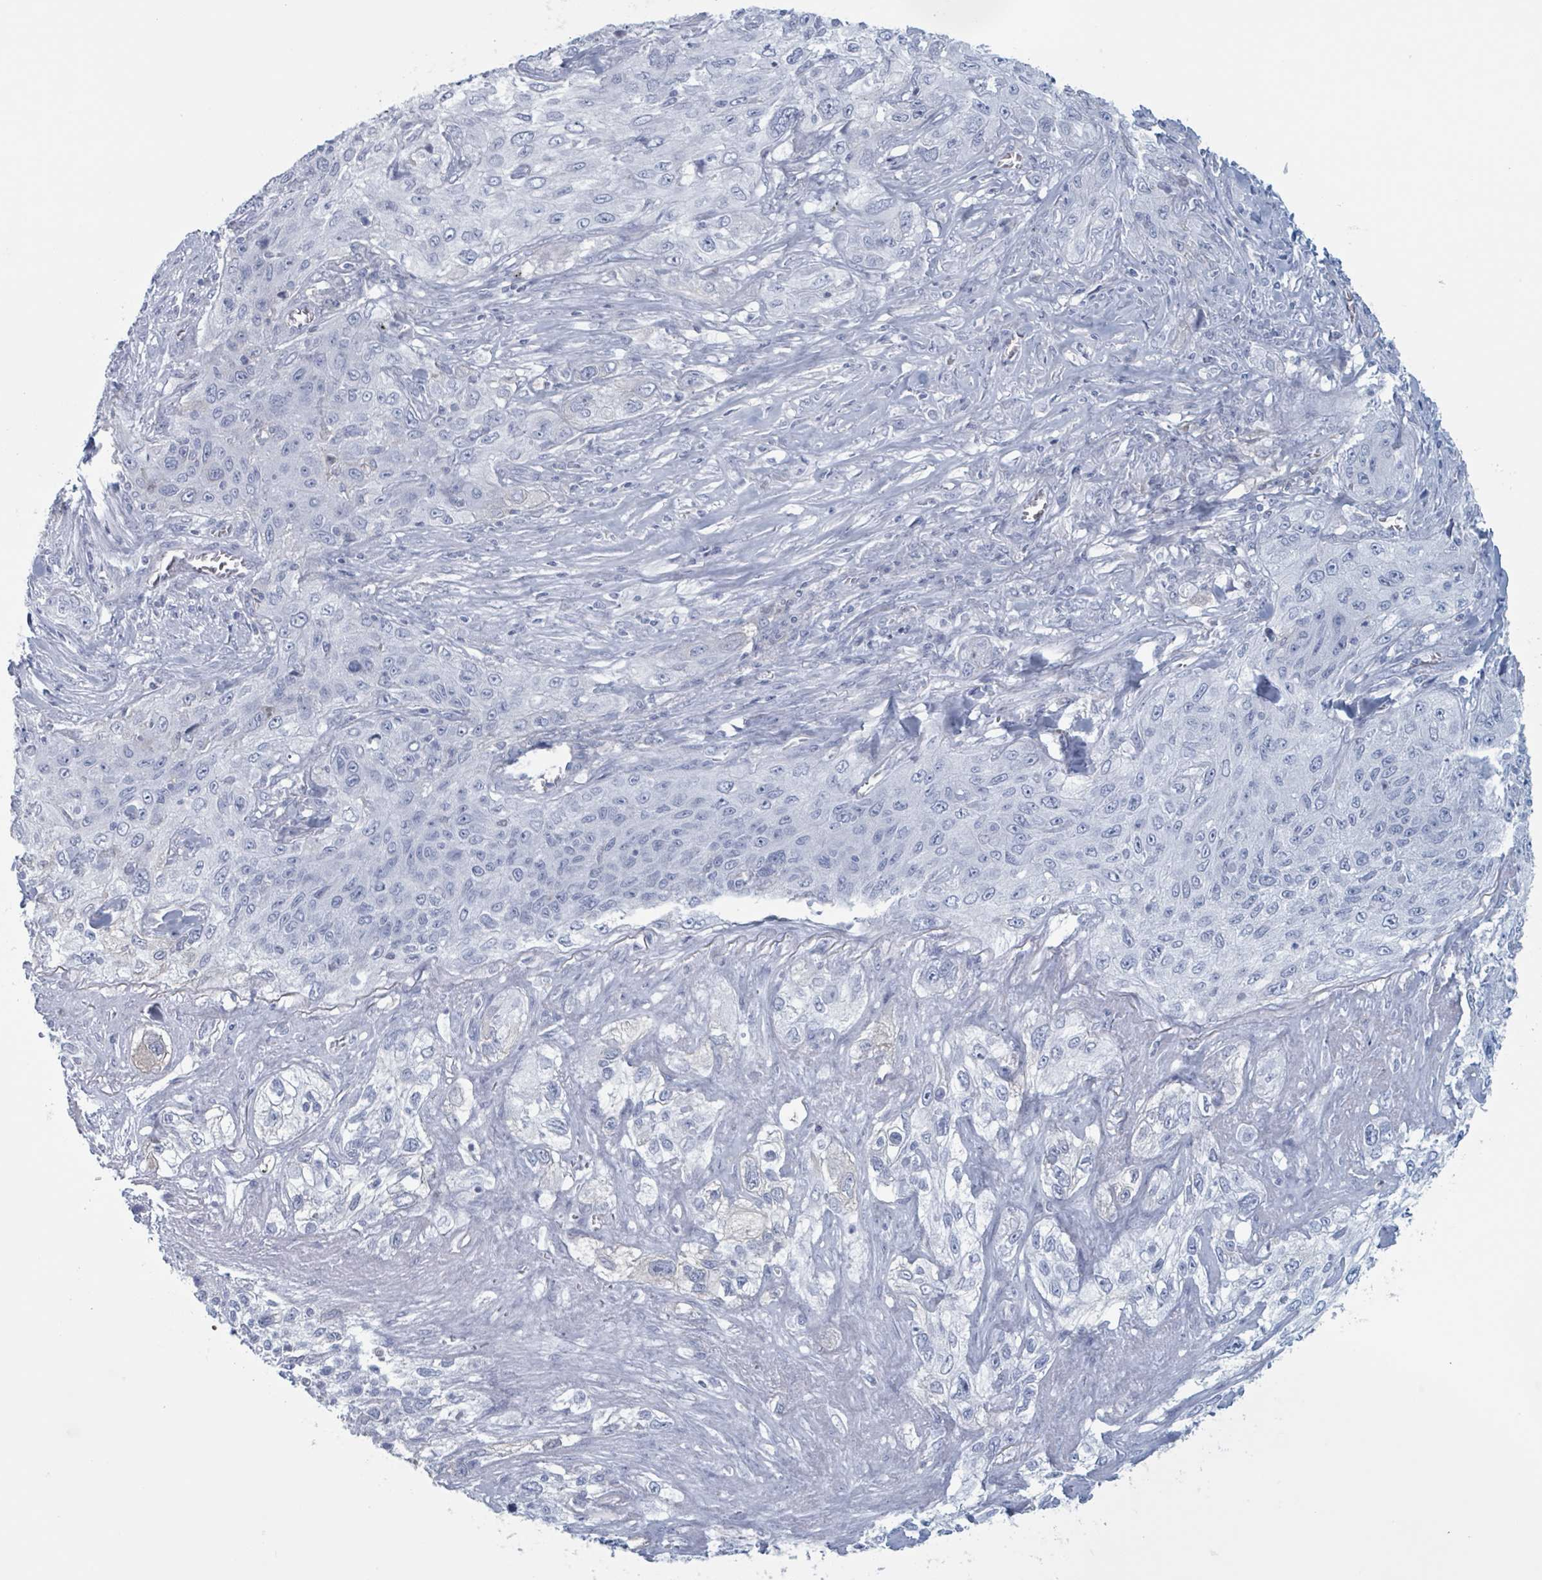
{"staining": {"intensity": "negative", "quantity": "none", "location": "none"}, "tissue": "lung cancer", "cell_type": "Tumor cells", "image_type": "cancer", "snomed": [{"axis": "morphology", "description": "Squamous cell carcinoma, NOS"}, {"axis": "topography", "description": "Lung"}], "caption": "A photomicrograph of lung squamous cell carcinoma stained for a protein displays no brown staining in tumor cells. (Immunohistochemistry, brightfield microscopy, high magnification).", "gene": "KLK4", "patient": {"sex": "female", "age": 69}}